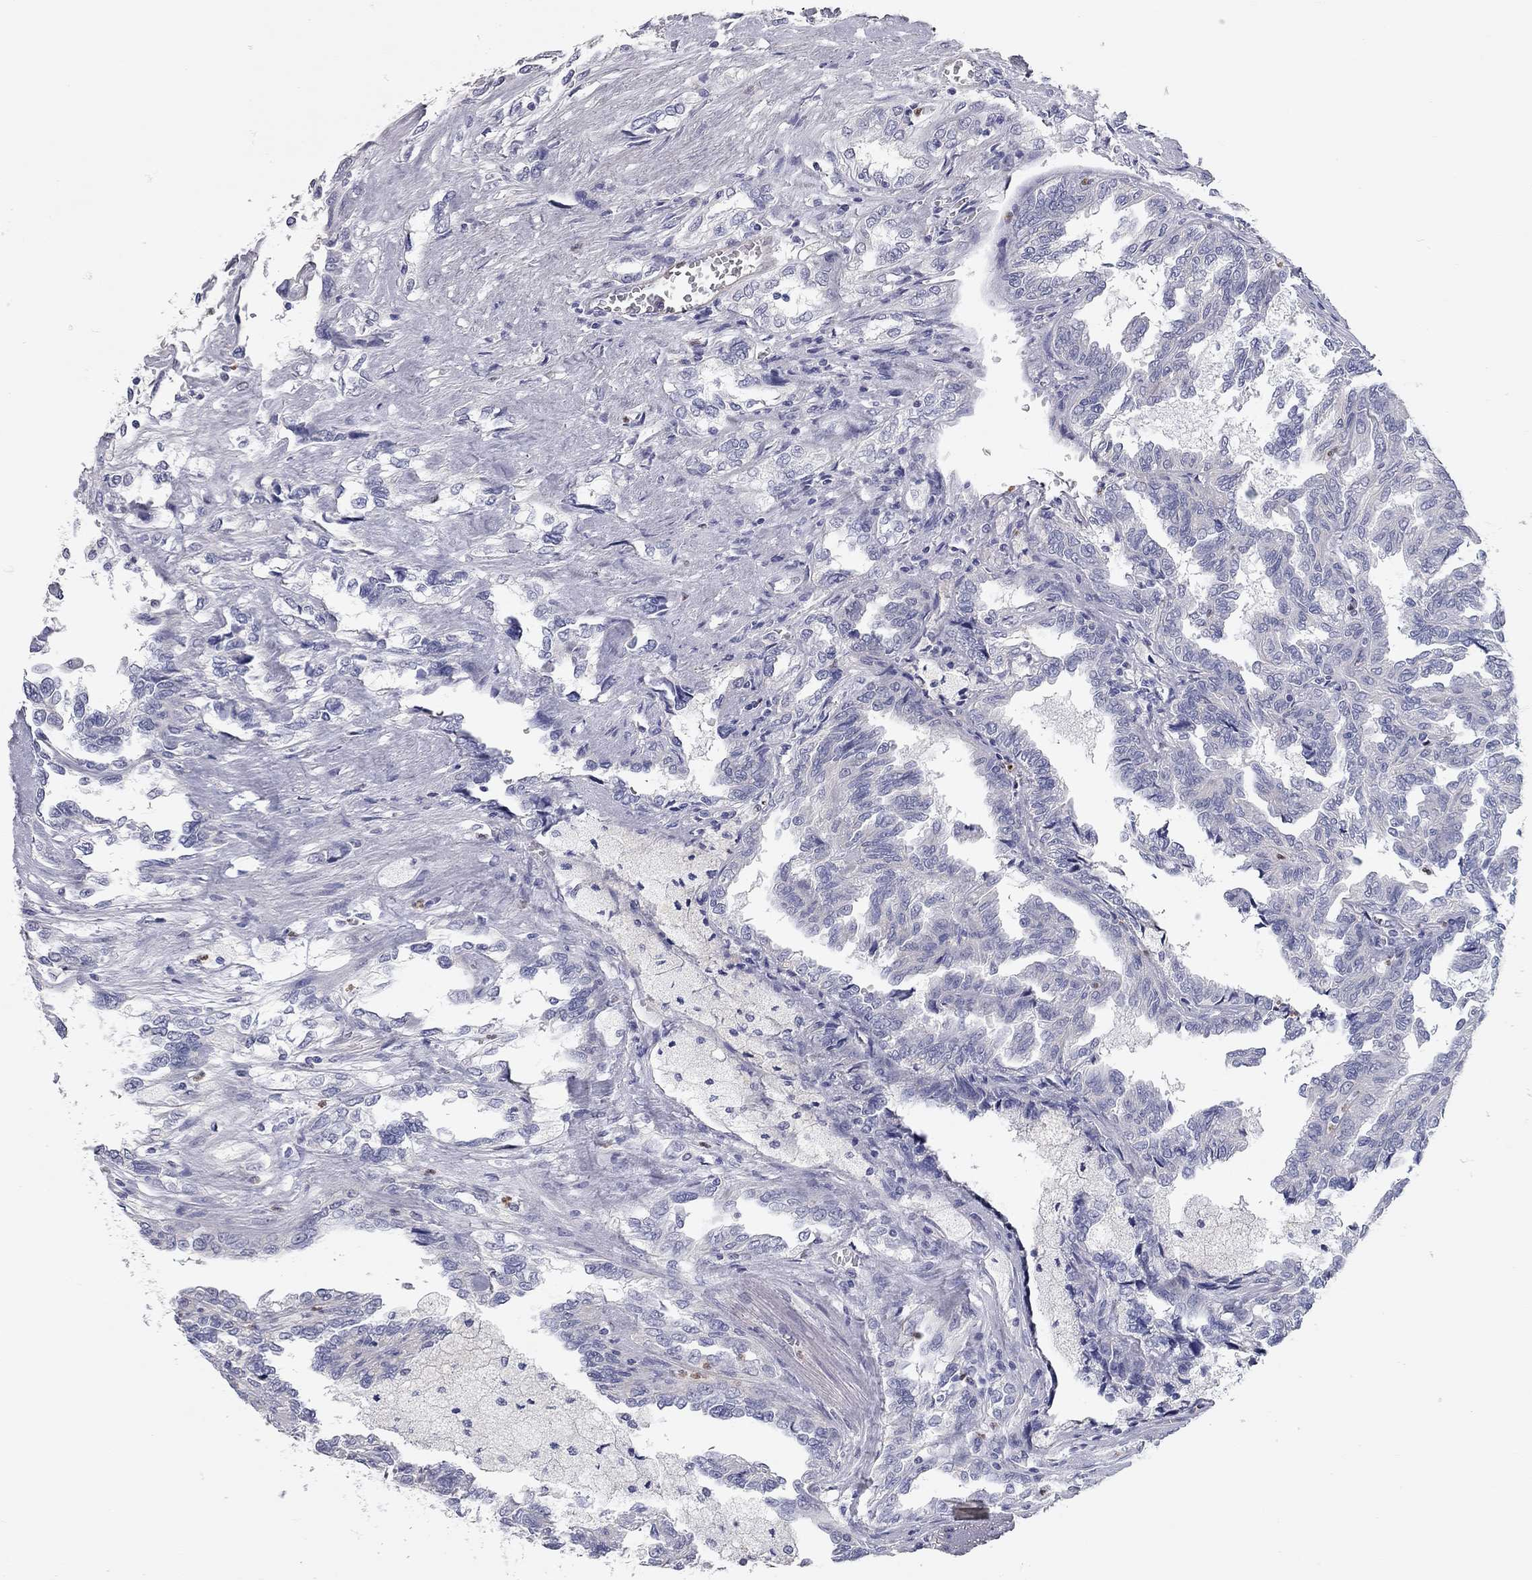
{"staining": {"intensity": "negative", "quantity": "none", "location": "none"}, "tissue": "renal cancer", "cell_type": "Tumor cells", "image_type": "cancer", "snomed": [{"axis": "morphology", "description": "Adenocarcinoma, NOS"}, {"axis": "topography", "description": "Kidney"}], "caption": "The immunohistochemistry micrograph has no significant staining in tumor cells of adenocarcinoma (renal) tissue.", "gene": "C10orf90", "patient": {"sex": "male", "age": 79}}